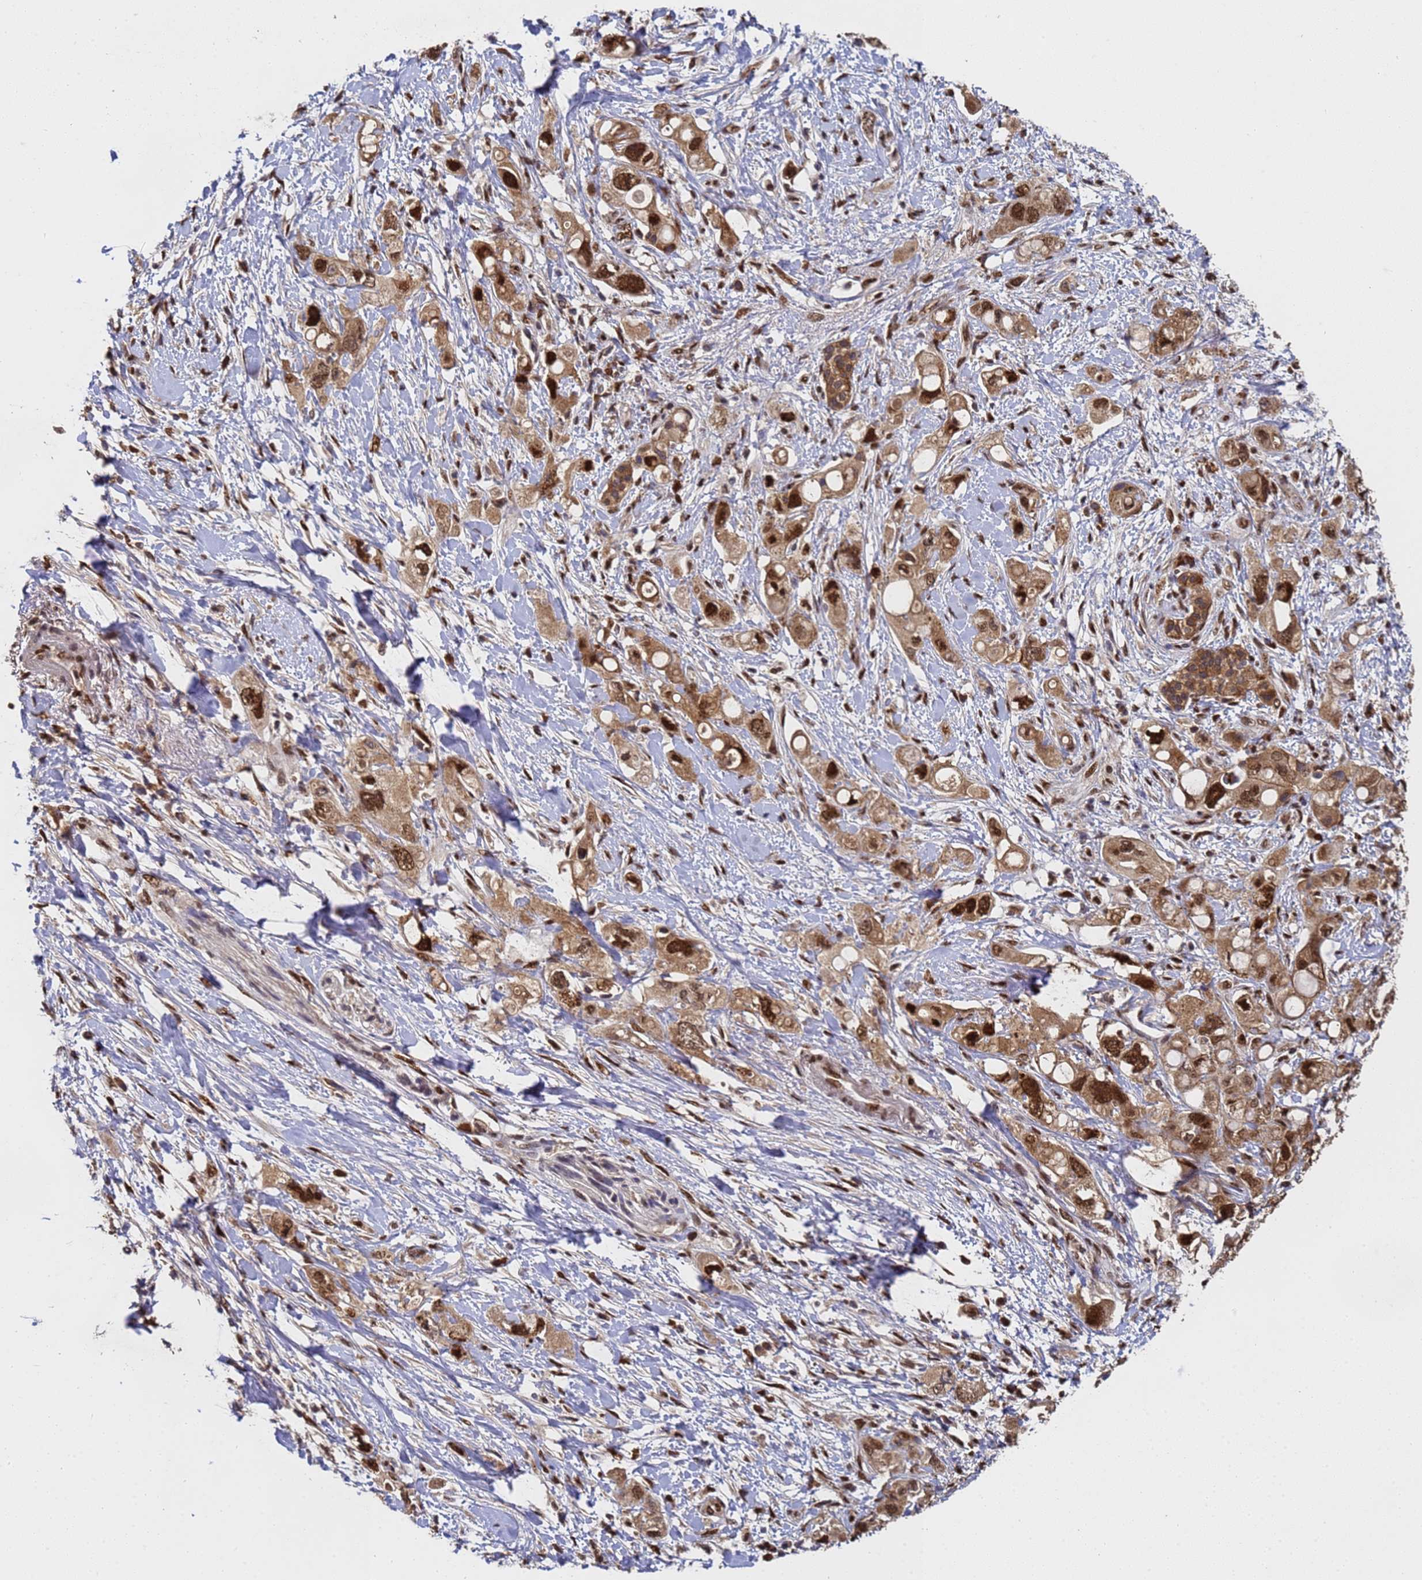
{"staining": {"intensity": "moderate", "quantity": ">75%", "location": "cytoplasmic/membranous,nuclear"}, "tissue": "pancreatic cancer", "cell_type": "Tumor cells", "image_type": "cancer", "snomed": [{"axis": "morphology", "description": "Adenocarcinoma, NOS"}, {"axis": "topography", "description": "Pancreas"}], "caption": "Moderate cytoplasmic/membranous and nuclear protein expression is identified in approximately >75% of tumor cells in pancreatic adenocarcinoma. The staining is performed using DAB brown chromogen to label protein expression. The nuclei are counter-stained blue using hematoxylin.", "gene": "SECISBP2", "patient": {"sex": "female", "age": 56}}